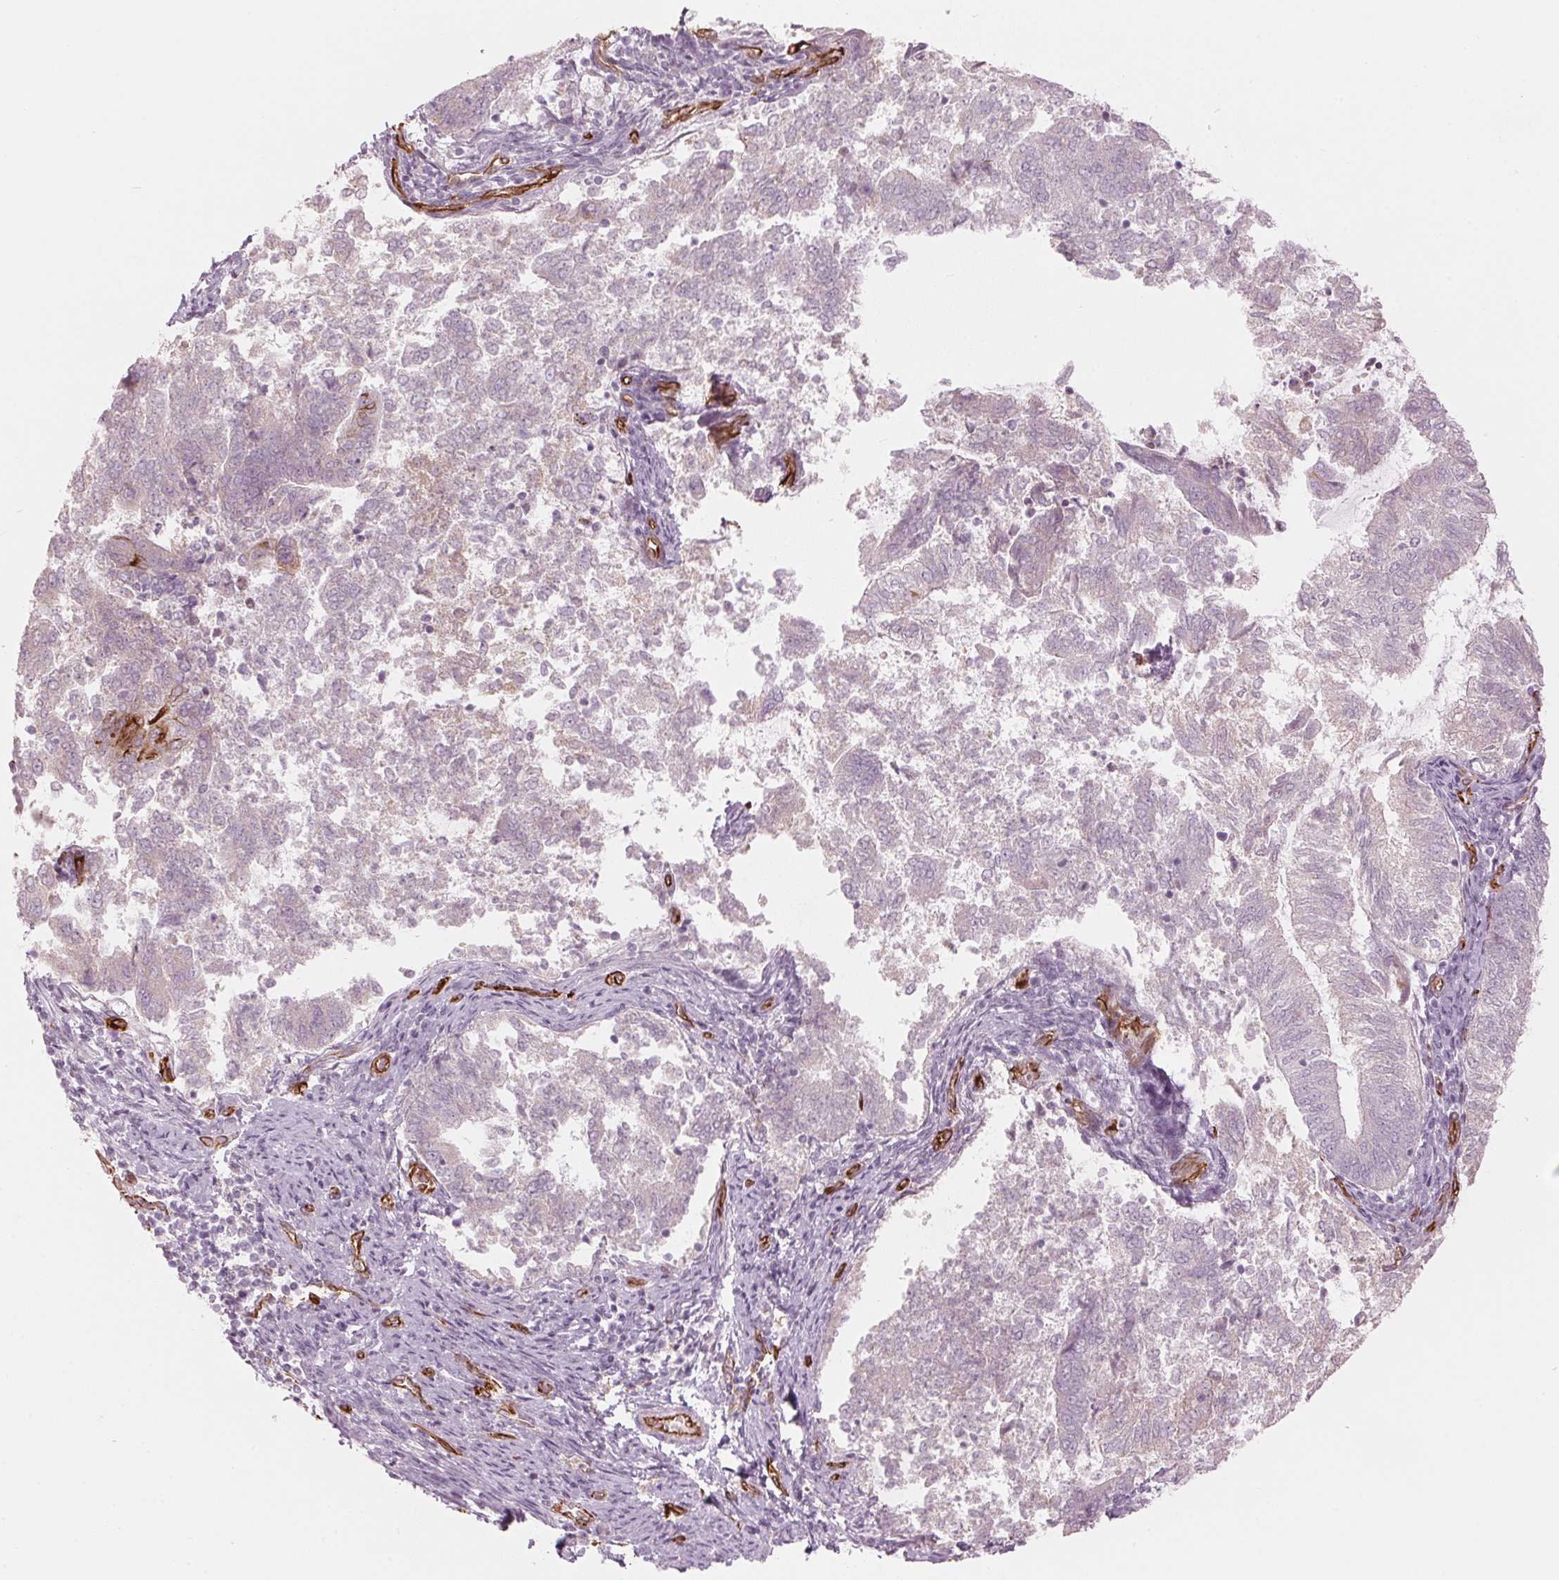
{"staining": {"intensity": "negative", "quantity": "none", "location": "none"}, "tissue": "endometrial cancer", "cell_type": "Tumor cells", "image_type": "cancer", "snomed": [{"axis": "morphology", "description": "Adenocarcinoma, NOS"}, {"axis": "topography", "description": "Endometrium"}], "caption": "DAB (3,3'-diaminobenzidine) immunohistochemical staining of endometrial cancer reveals no significant staining in tumor cells.", "gene": "CLPS", "patient": {"sex": "female", "age": 65}}